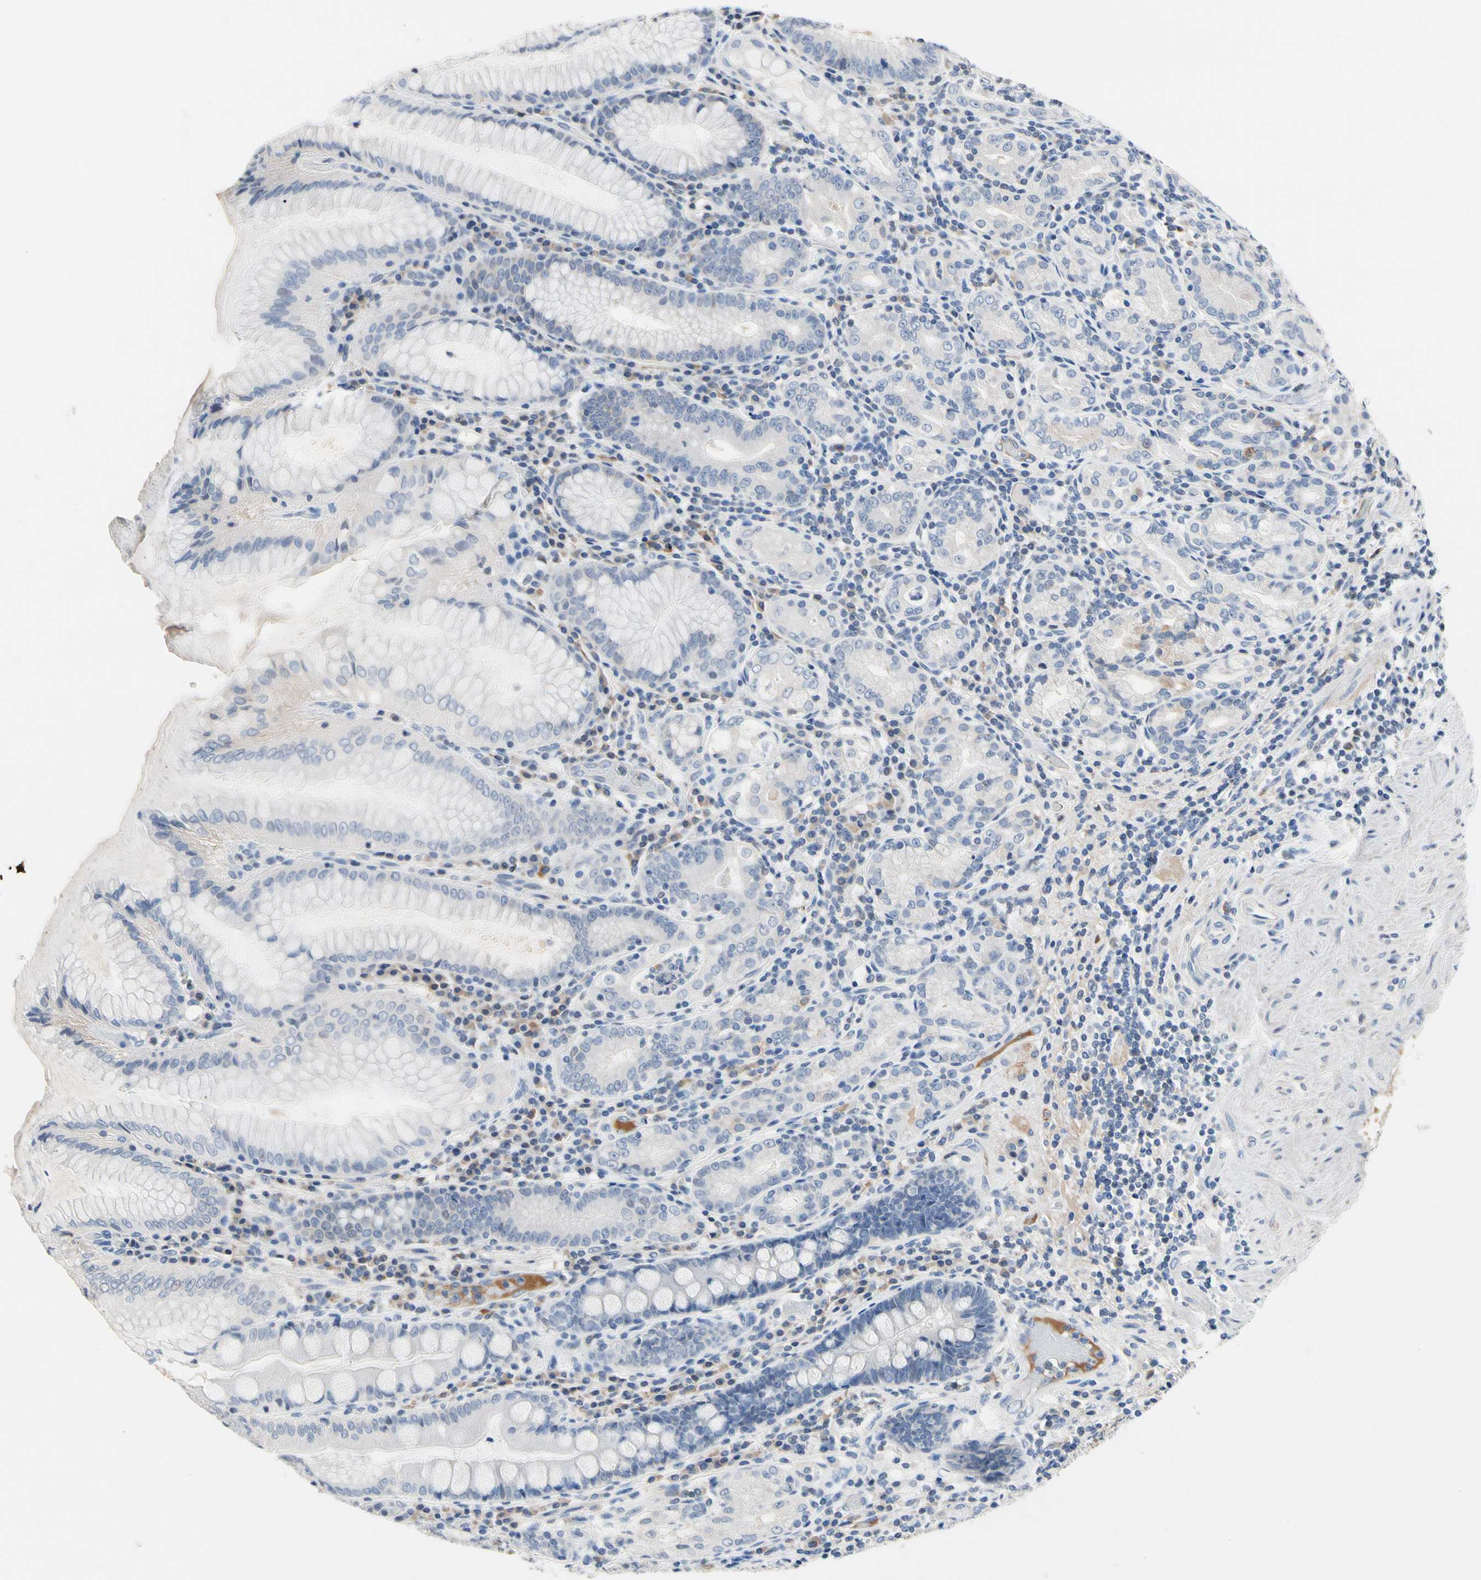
{"staining": {"intensity": "negative", "quantity": "none", "location": "none"}, "tissue": "stomach", "cell_type": "Glandular cells", "image_type": "normal", "snomed": [{"axis": "morphology", "description": "Normal tissue, NOS"}, {"axis": "topography", "description": "Stomach, lower"}], "caption": "Image shows no significant protein positivity in glandular cells of benign stomach.", "gene": "ECRG4", "patient": {"sex": "female", "age": 76}}